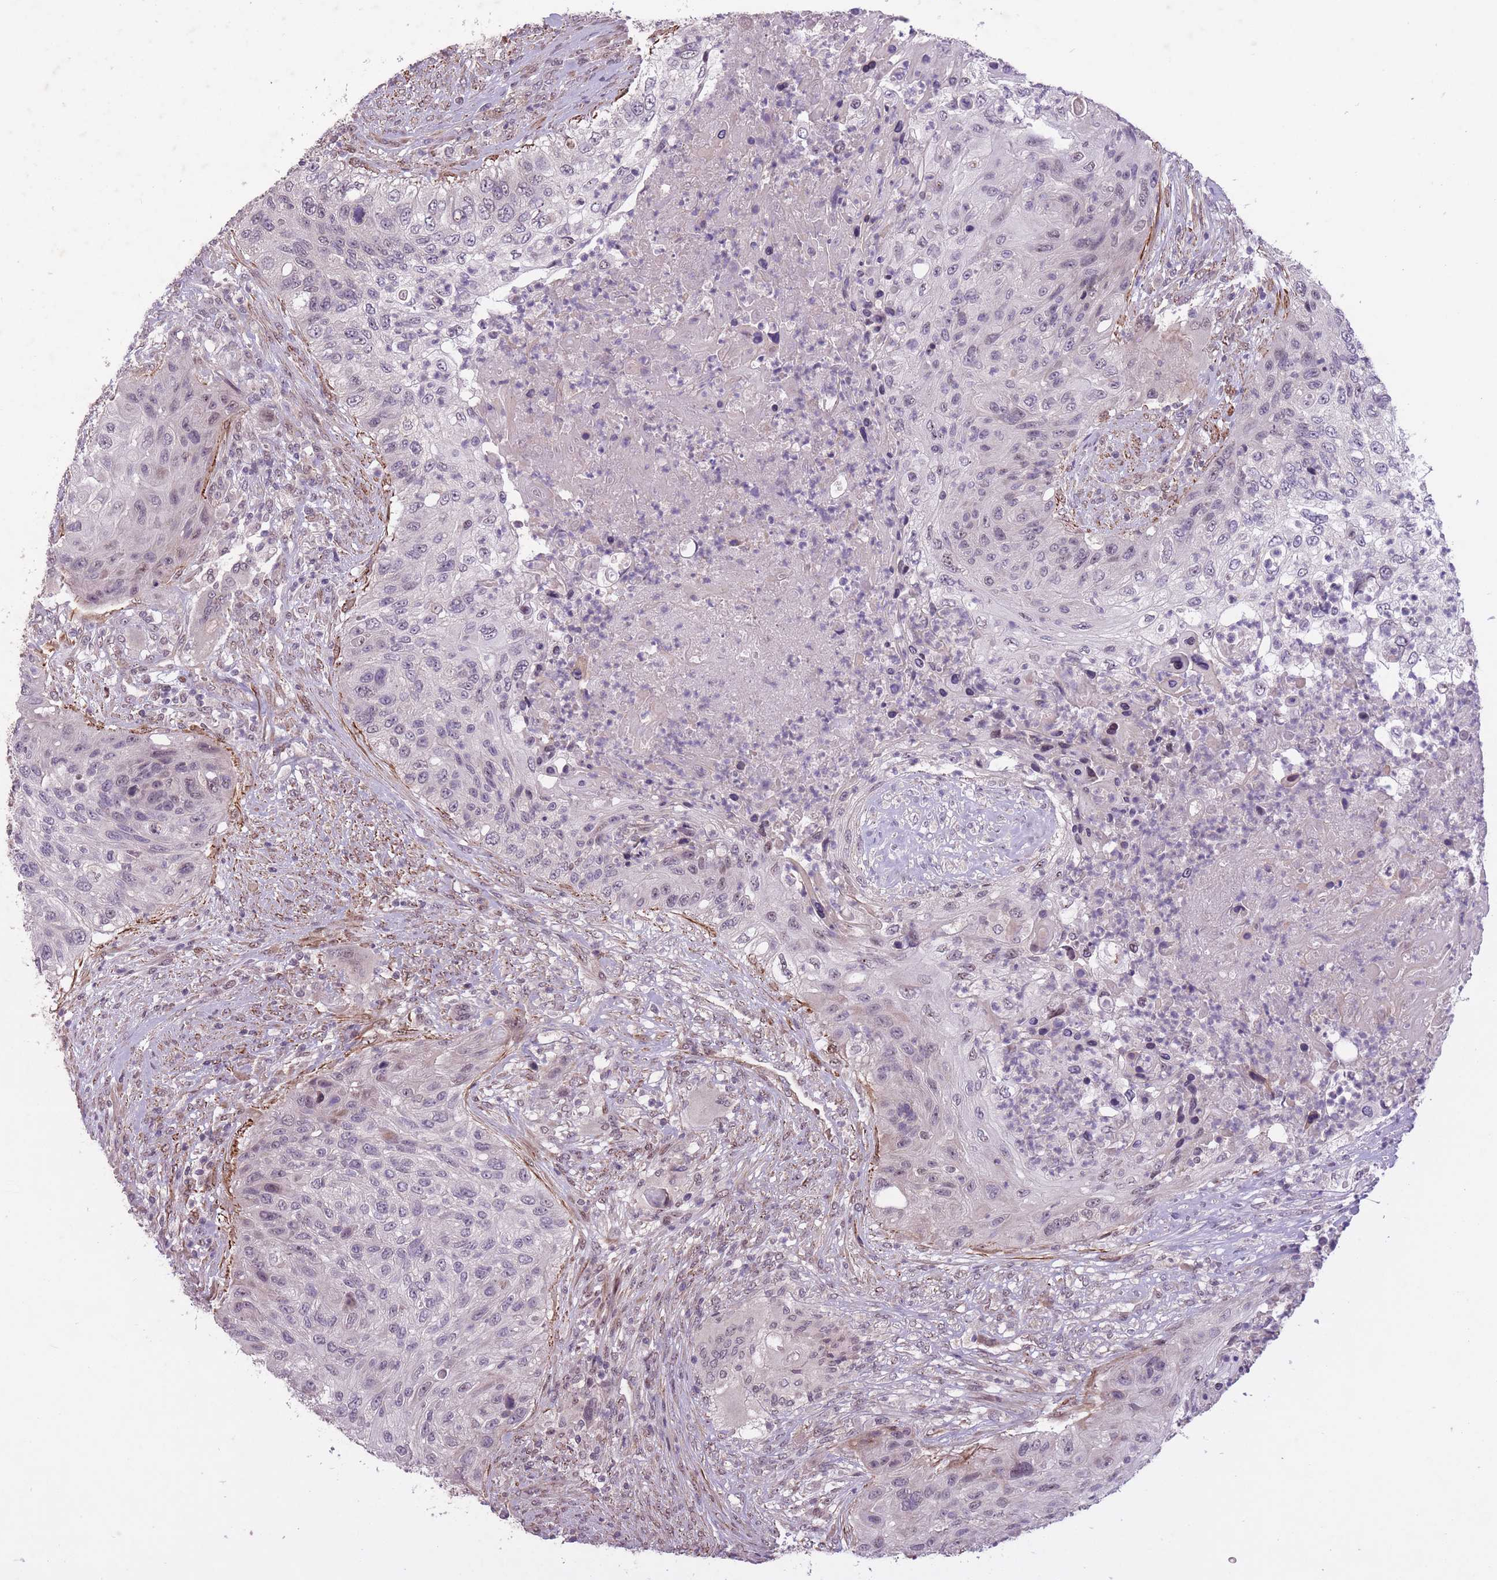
{"staining": {"intensity": "negative", "quantity": "none", "location": "none"}, "tissue": "urothelial cancer", "cell_type": "Tumor cells", "image_type": "cancer", "snomed": [{"axis": "morphology", "description": "Urothelial carcinoma, High grade"}, {"axis": "topography", "description": "Urinary bladder"}], "caption": "A histopathology image of human urothelial carcinoma (high-grade) is negative for staining in tumor cells.", "gene": "CBX6", "patient": {"sex": "female", "age": 60}}